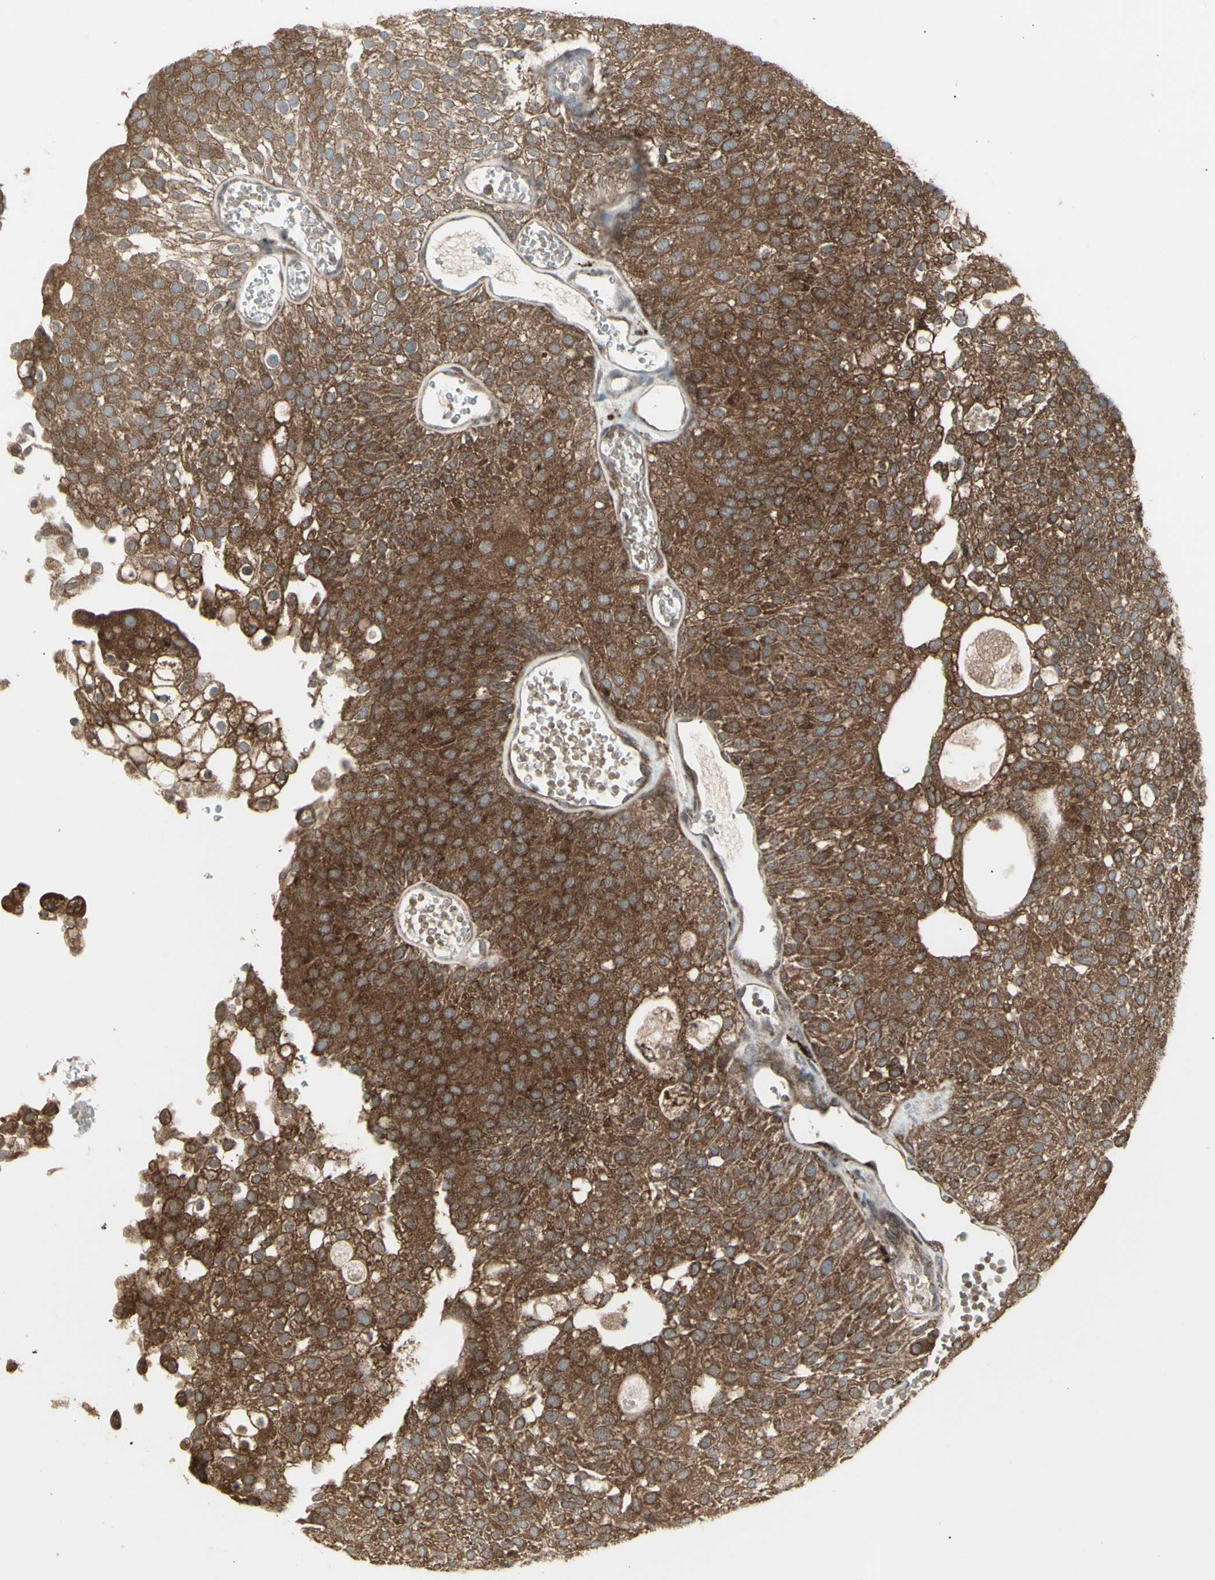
{"staining": {"intensity": "strong", "quantity": ">75%", "location": "cytoplasmic/membranous"}, "tissue": "urothelial cancer", "cell_type": "Tumor cells", "image_type": "cancer", "snomed": [{"axis": "morphology", "description": "Urothelial carcinoma, Low grade"}, {"axis": "topography", "description": "Urinary bladder"}], "caption": "A high-resolution image shows IHC staining of urothelial cancer, which shows strong cytoplasmic/membranous staining in approximately >75% of tumor cells. (Stains: DAB in brown, nuclei in blue, Microscopy: brightfield microscopy at high magnification).", "gene": "RNASEL", "patient": {"sex": "male", "age": 78}}